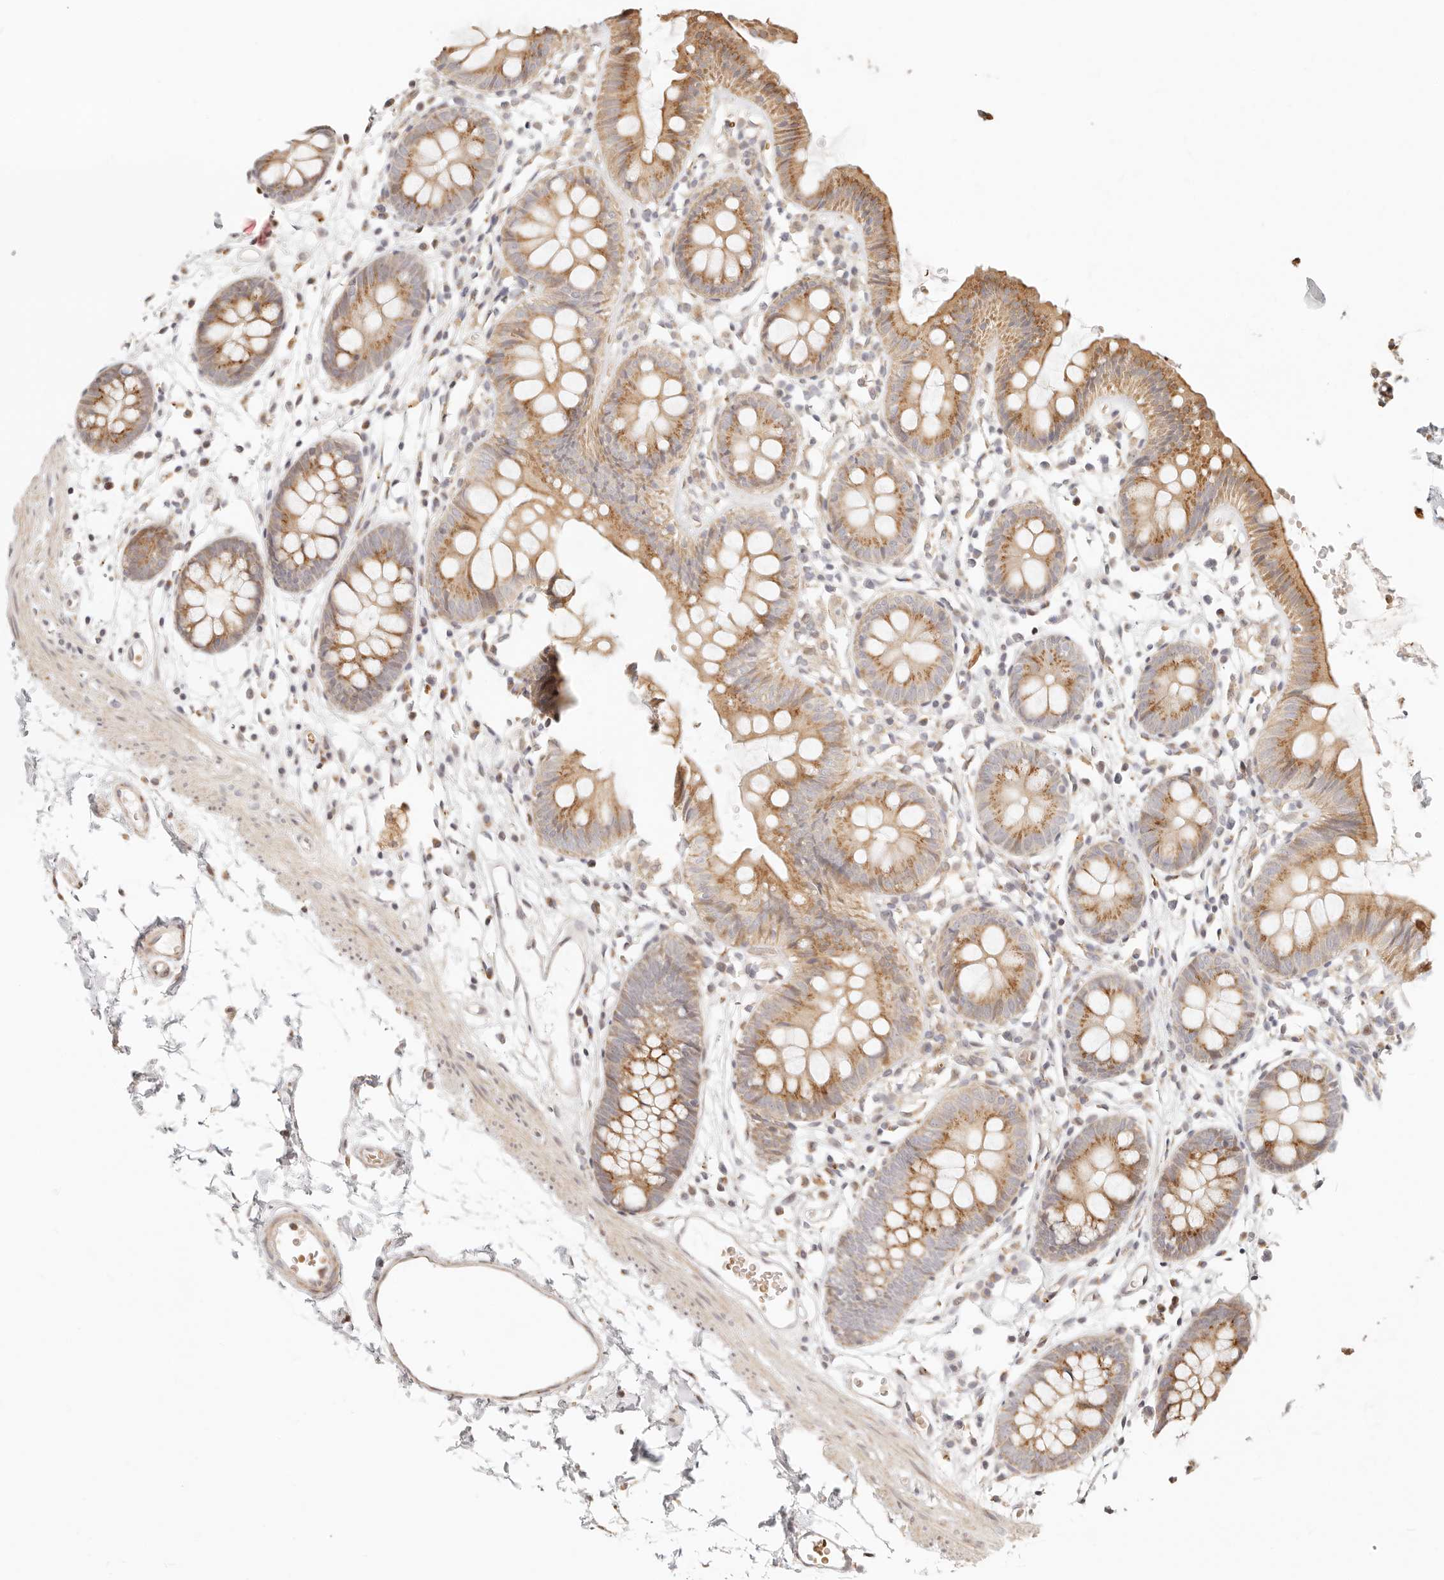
{"staining": {"intensity": "negative", "quantity": "none", "location": "none"}, "tissue": "colon", "cell_type": "Endothelial cells", "image_type": "normal", "snomed": [{"axis": "morphology", "description": "Normal tissue, NOS"}, {"axis": "topography", "description": "Colon"}], "caption": "Immunohistochemistry (IHC) micrograph of benign colon stained for a protein (brown), which exhibits no staining in endothelial cells.", "gene": "FAM20B", "patient": {"sex": "male", "age": 56}}